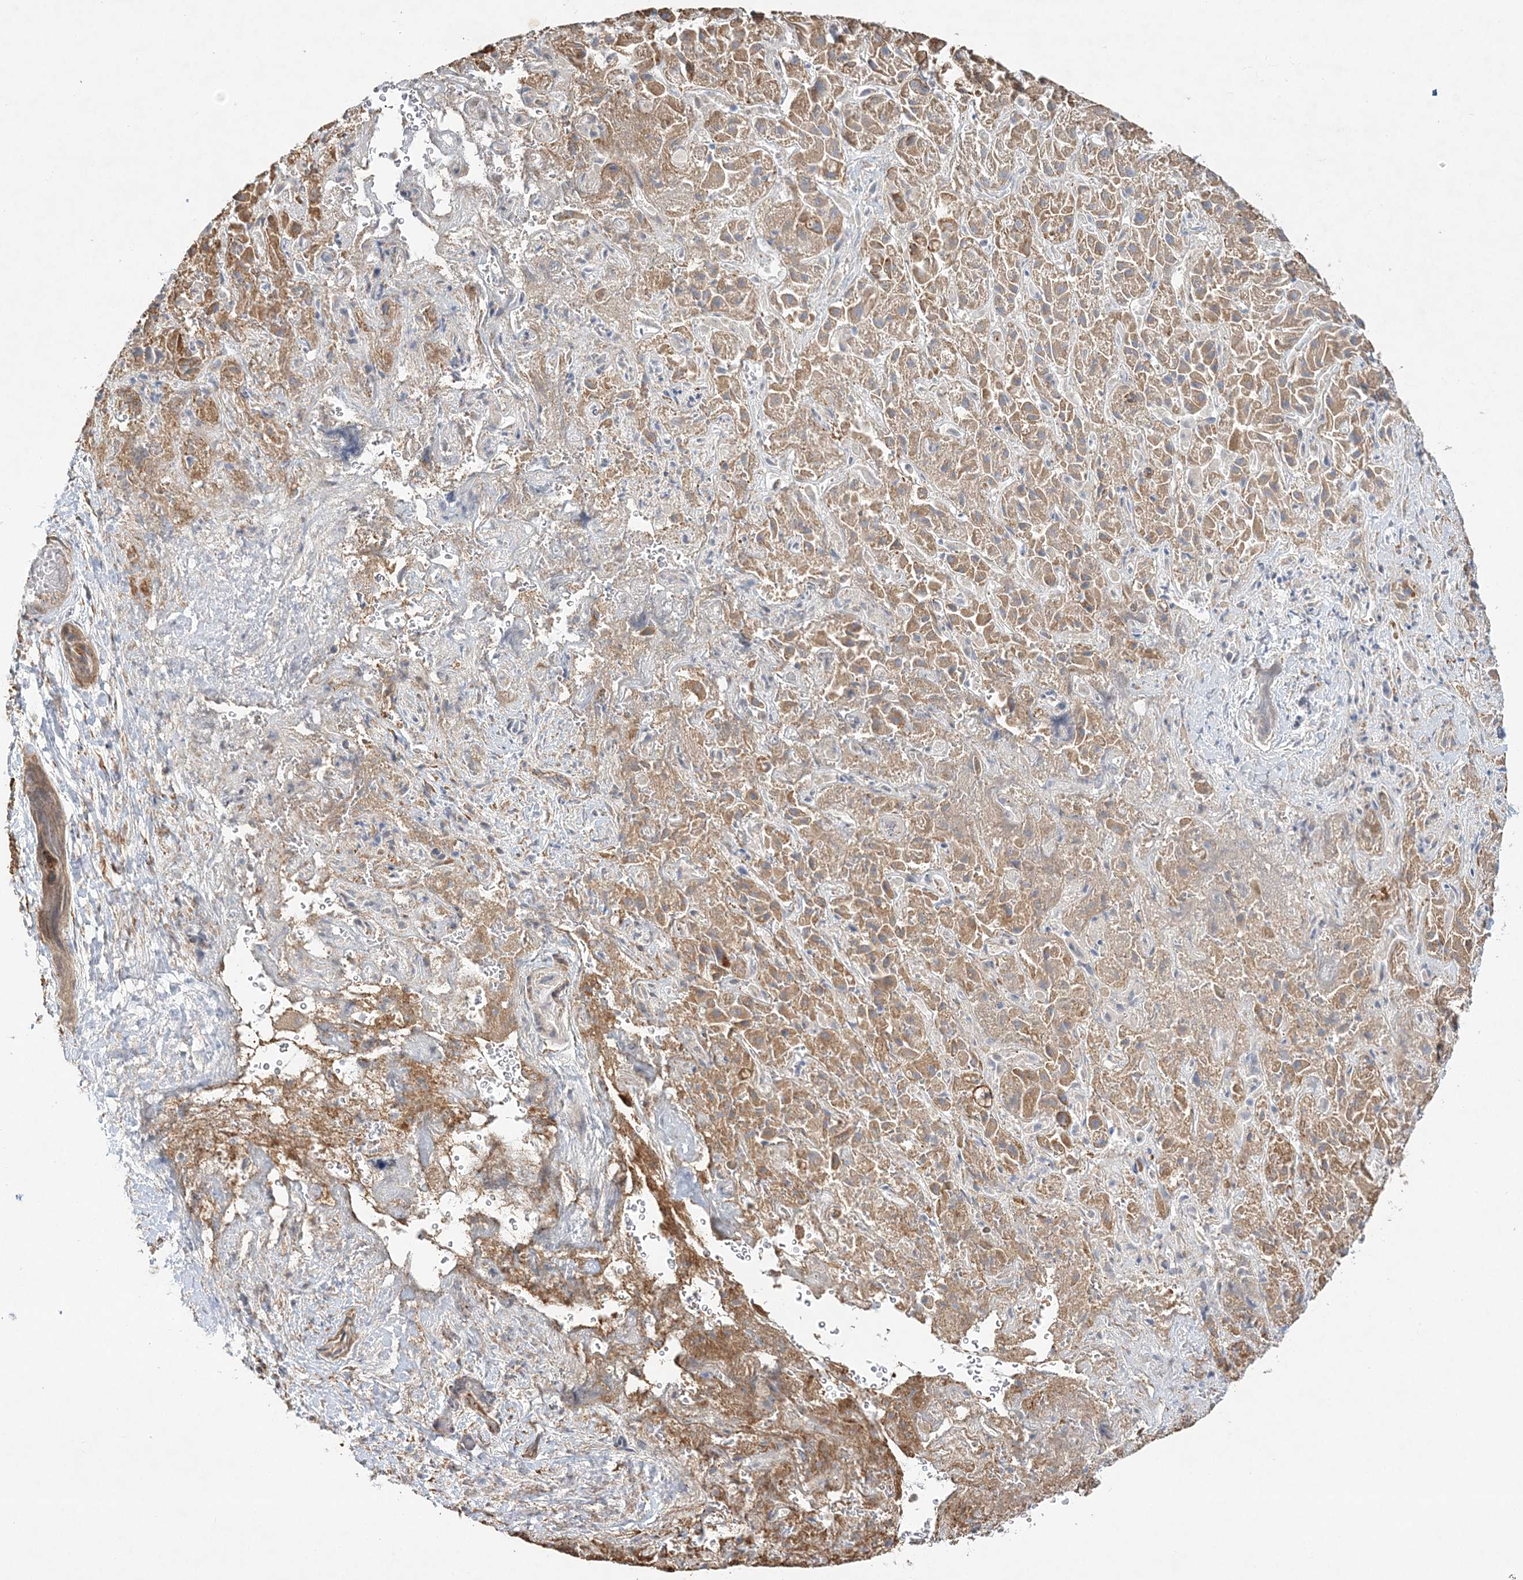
{"staining": {"intensity": "moderate", "quantity": ">75%", "location": "cytoplasmic/membranous"}, "tissue": "liver cancer", "cell_type": "Tumor cells", "image_type": "cancer", "snomed": [{"axis": "morphology", "description": "Cholangiocarcinoma"}, {"axis": "topography", "description": "Liver"}], "caption": "A brown stain highlights moderate cytoplasmic/membranous expression of a protein in cholangiocarcinoma (liver) tumor cells. (DAB (3,3'-diaminobenzidine) IHC with brightfield microscopy, high magnification).", "gene": "ZFYVE16", "patient": {"sex": "female", "age": 52}}